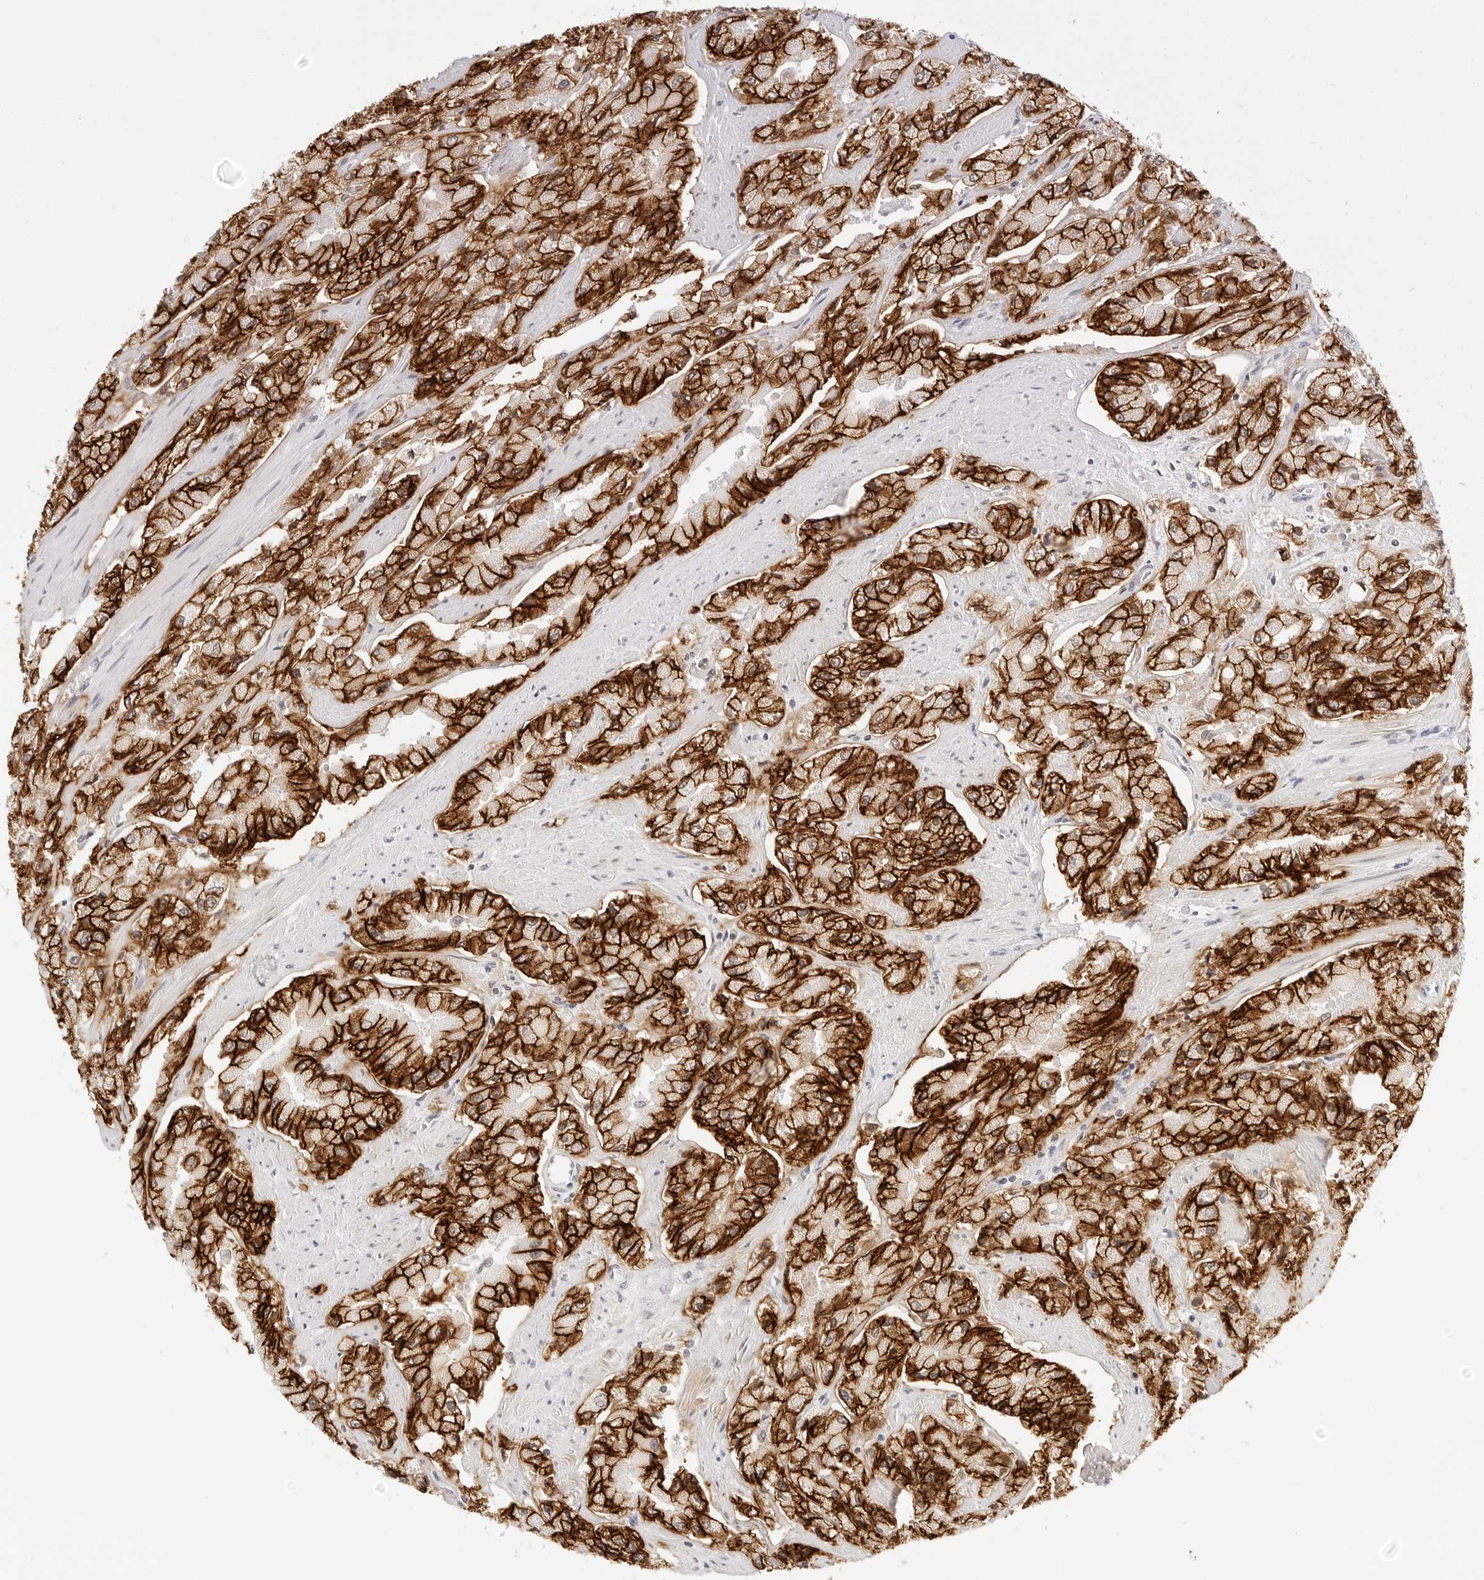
{"staining": {"intensity": "strong", "quantity": ">75%", "location": "cytoplasmic/membranous"}, "tissue": "prostate cancer", "cell_type": "Tumor cells", "image_type": "cancer", "snomed": [{"axis": "morphology", "description": "Adenocarcinoma, High grade"}, {"axis": "topography", "description": "Prostate"}], "caption": "This histopathology image exhibits immunohistochemistry staining of human high-grade adenocarcinoma (prostate), with high strong cytoplasmic/membranous expression in about >75% of tumor cells.", "gene": "CDH1", "patient": {"sex": "male", "age": 58}}